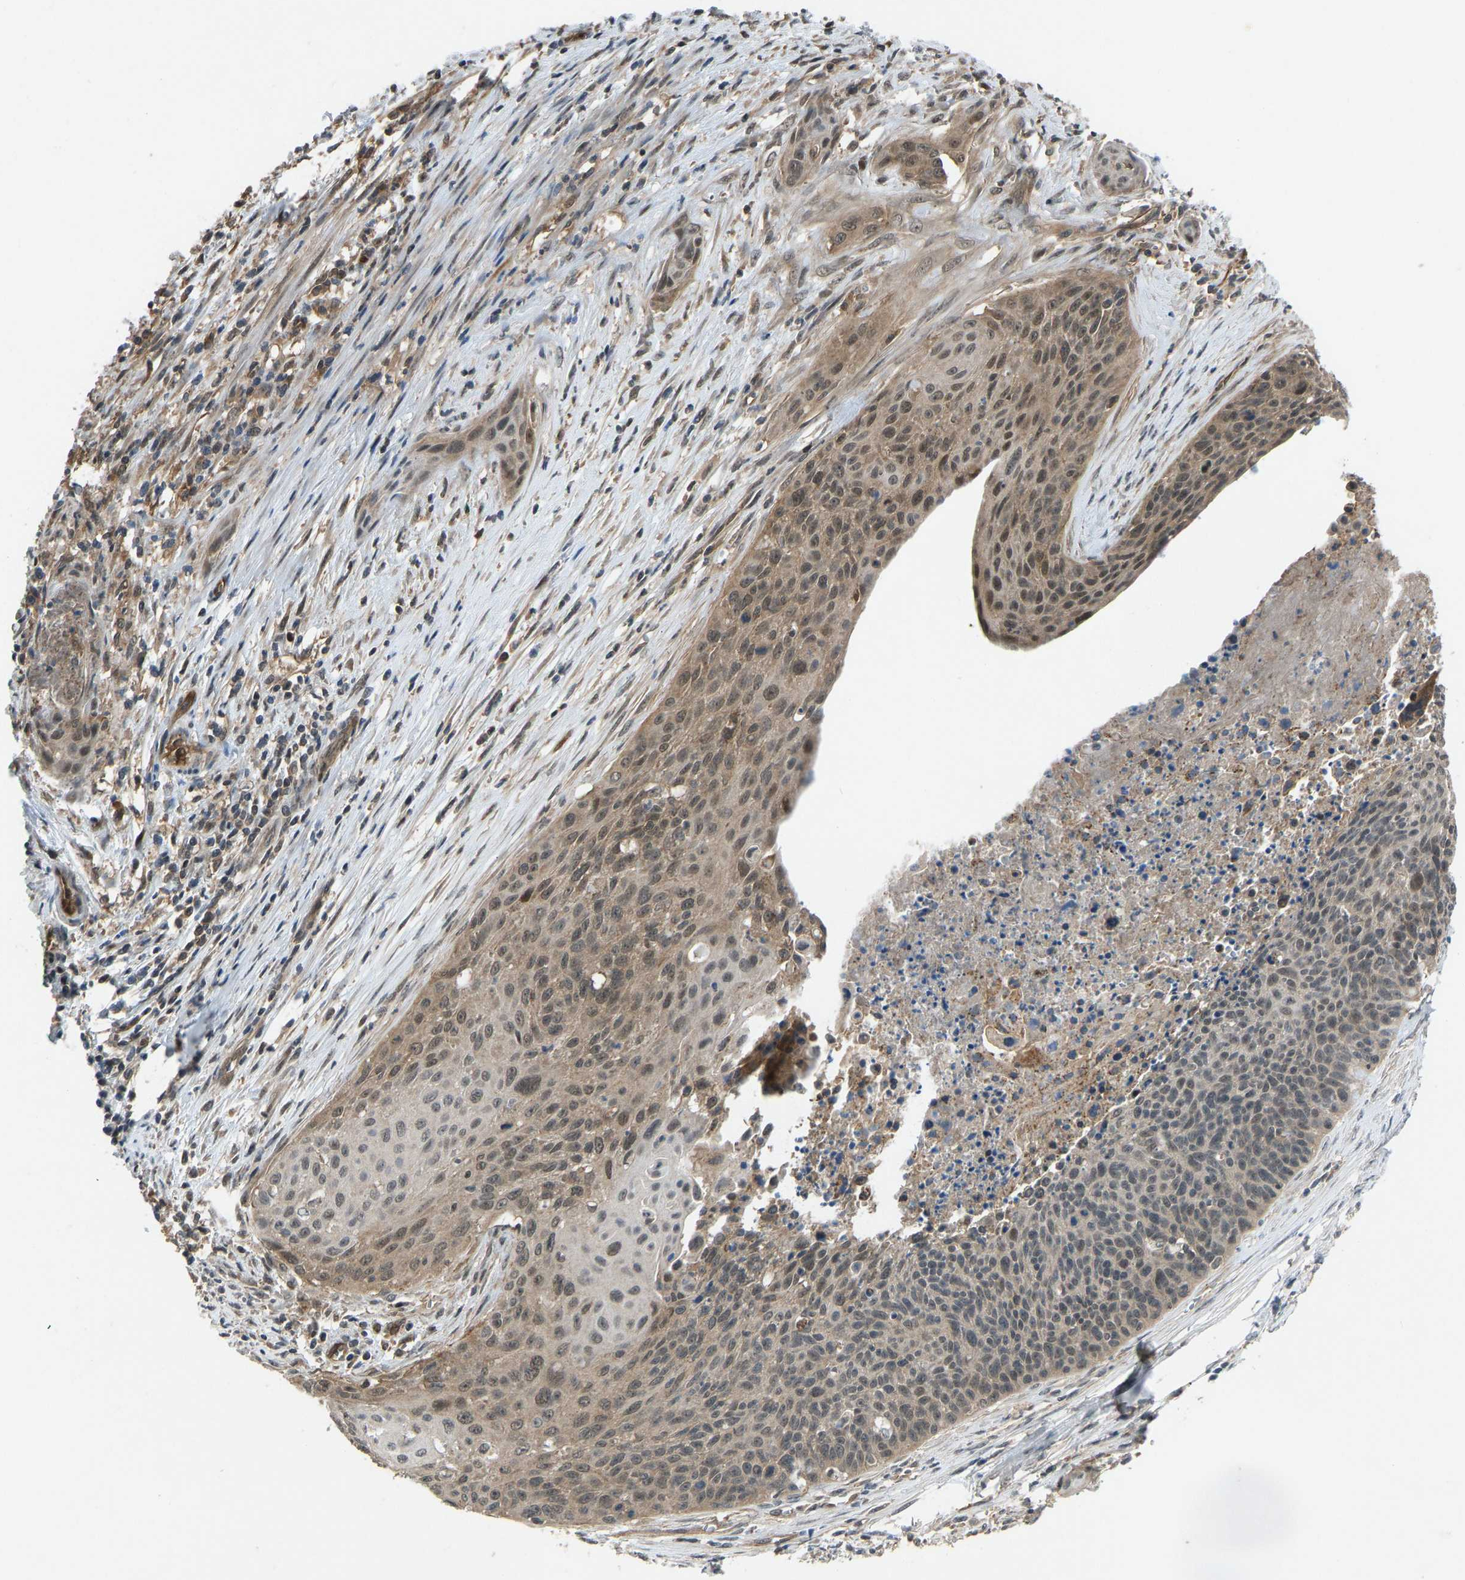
{"staining": {"intensity": "moderate", "quantity": ">75%", "location": "cytoplasmic/membranous,nuclear"}, "tissue": "cervical cancer", "cell_type": "Tumor cells", "image_type": "cancer", "snomed": [{"axis": "morphology", "description": "Squamous cell carcinoma, NOS"}, {"axis": "topography", "description": "Cervix"}], "caption": "A brown stain labels moderate cytoplasmic/membranous and nuclear positivity of a protein in human cervical cancer tumor cells. (DAB (3,3'-diaminobenzidine) IHC, brown staining for protein, blue staining for nuclei).", "gene": "CCT8", "patient": {"sex": "female", "age": 55}}